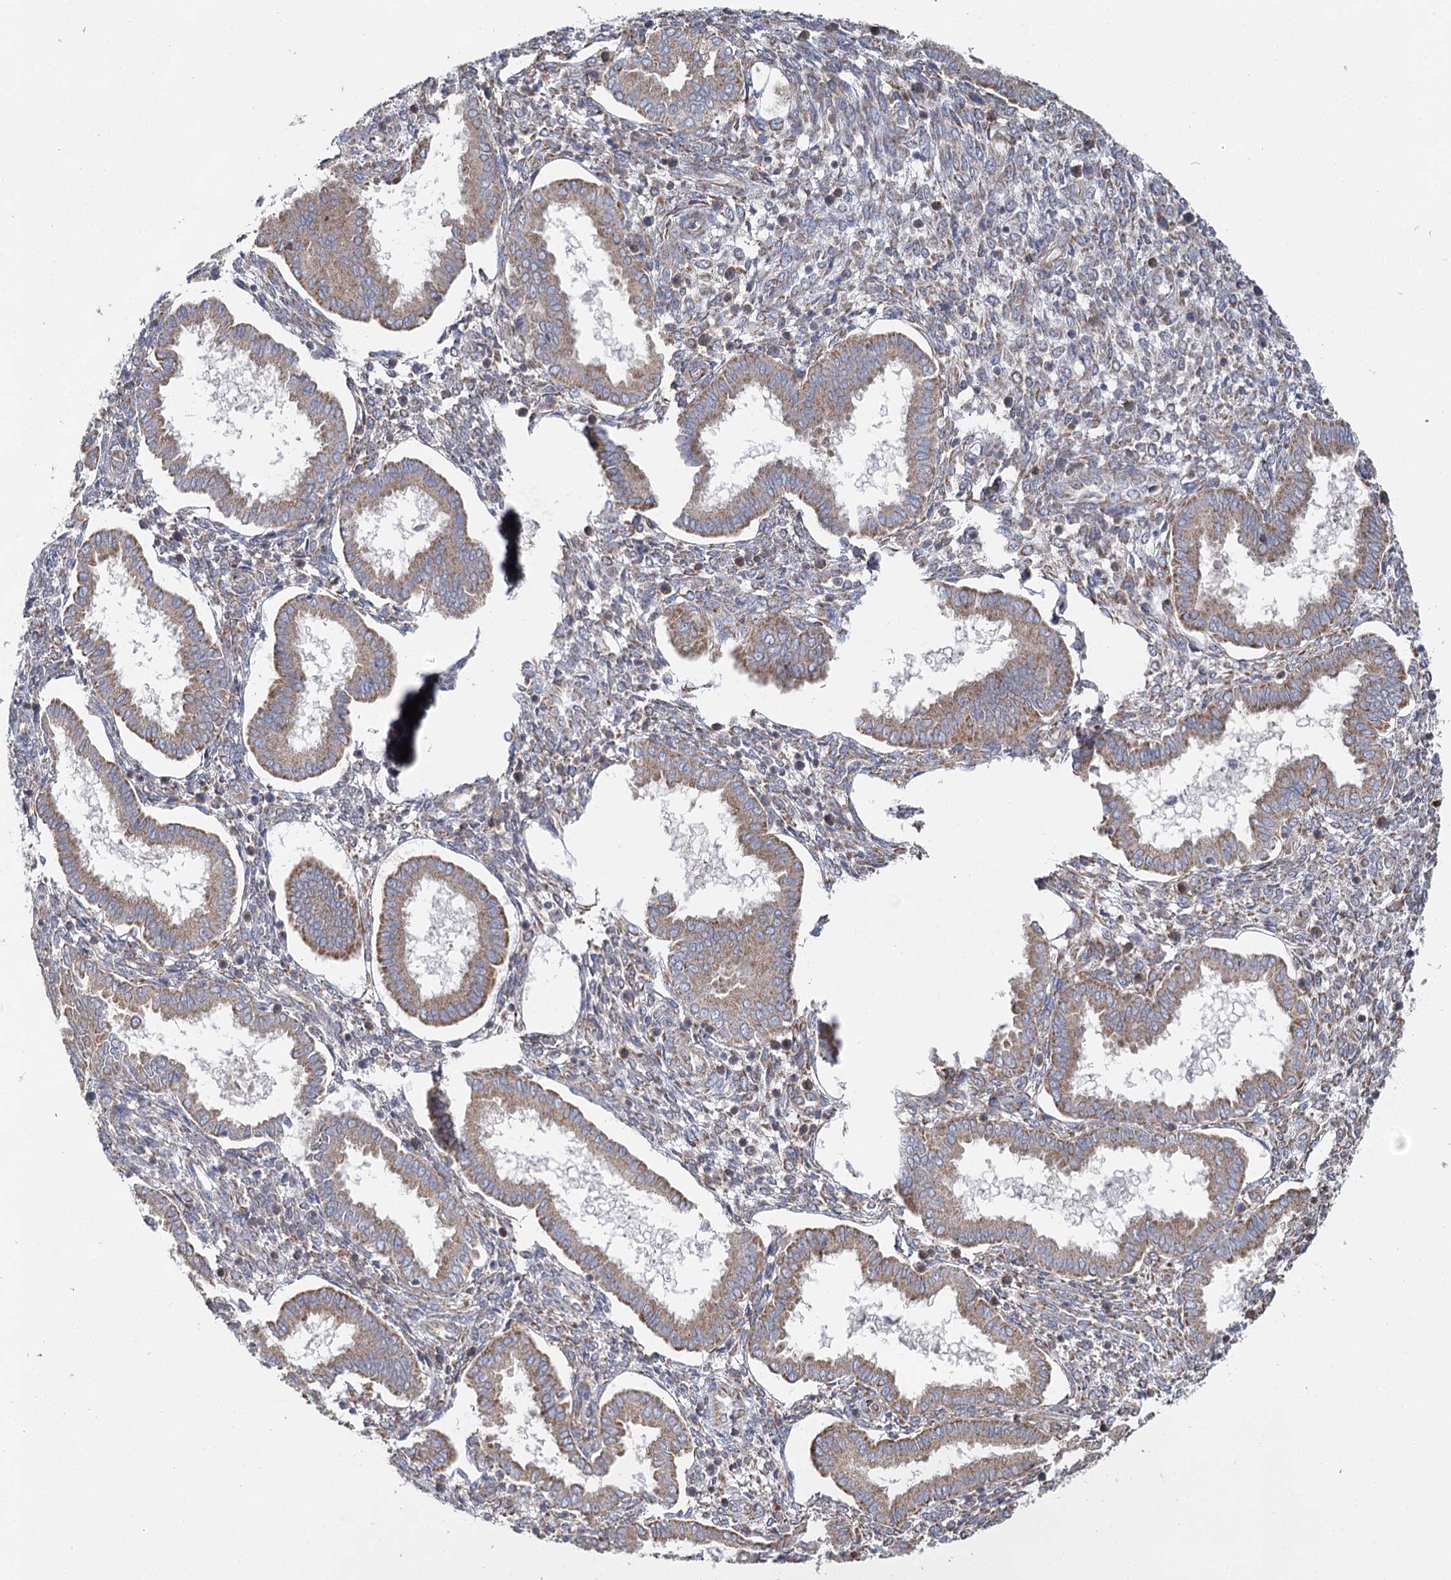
{"staining": {"intensity": "negative", "quantity": "none", "location": "none"}, "tissue": "endometrium", "cell_type": "Cells in endometrial stroma", "image_type": "normal", "snomed": [{"axis": "morphology", "description": "Normal tissue, NOS"}, {"axis": "topography", "description": "Endometrium"}], "caption": "Immunohistochemistry micrograph of benign human endometrium stained for a protein (brown), which displays no staining in cells in endometrial stroma. Nuclei are stained in blue.", "gene": "ACOX2", "patient": {"sex": "female", "age": 24}}